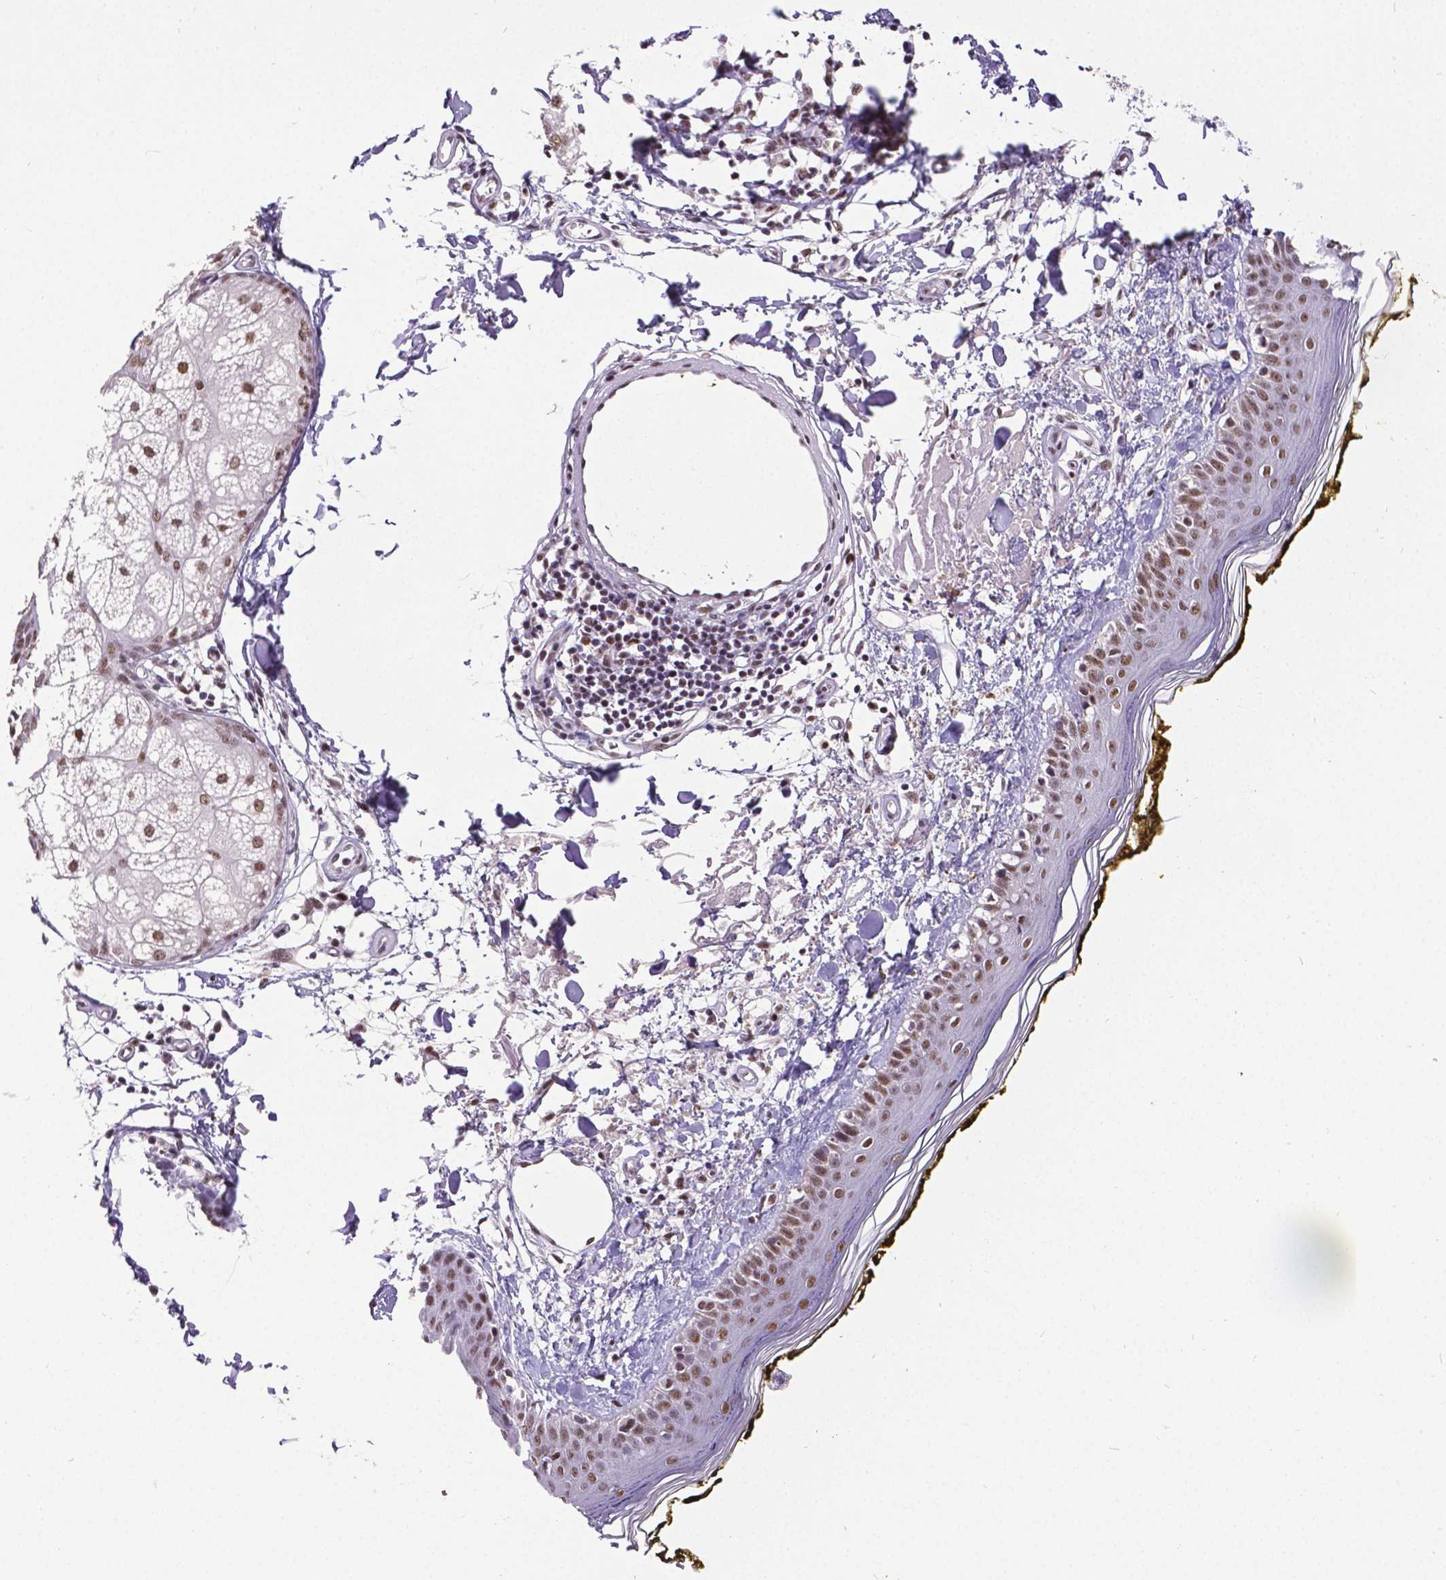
{"staining": {"intensity": "moderate", "quantity": "25%-75%", "location": "nuclear"}, "tissue": "skin", "cell_type": "Fibroblasts", "image_type": "normal", "snomed": [{"axis": "morphology", "description": "Normal tissue, NOS"}, {"axis": "topography", "description": "Skin"}], "caption": "Moderate nuclear staining for a protein is seen in about 25%-75% of fibroblasts of benign skin using IHC.", "gene": "REST", "patient": {"sex": "male", "age": 76}}